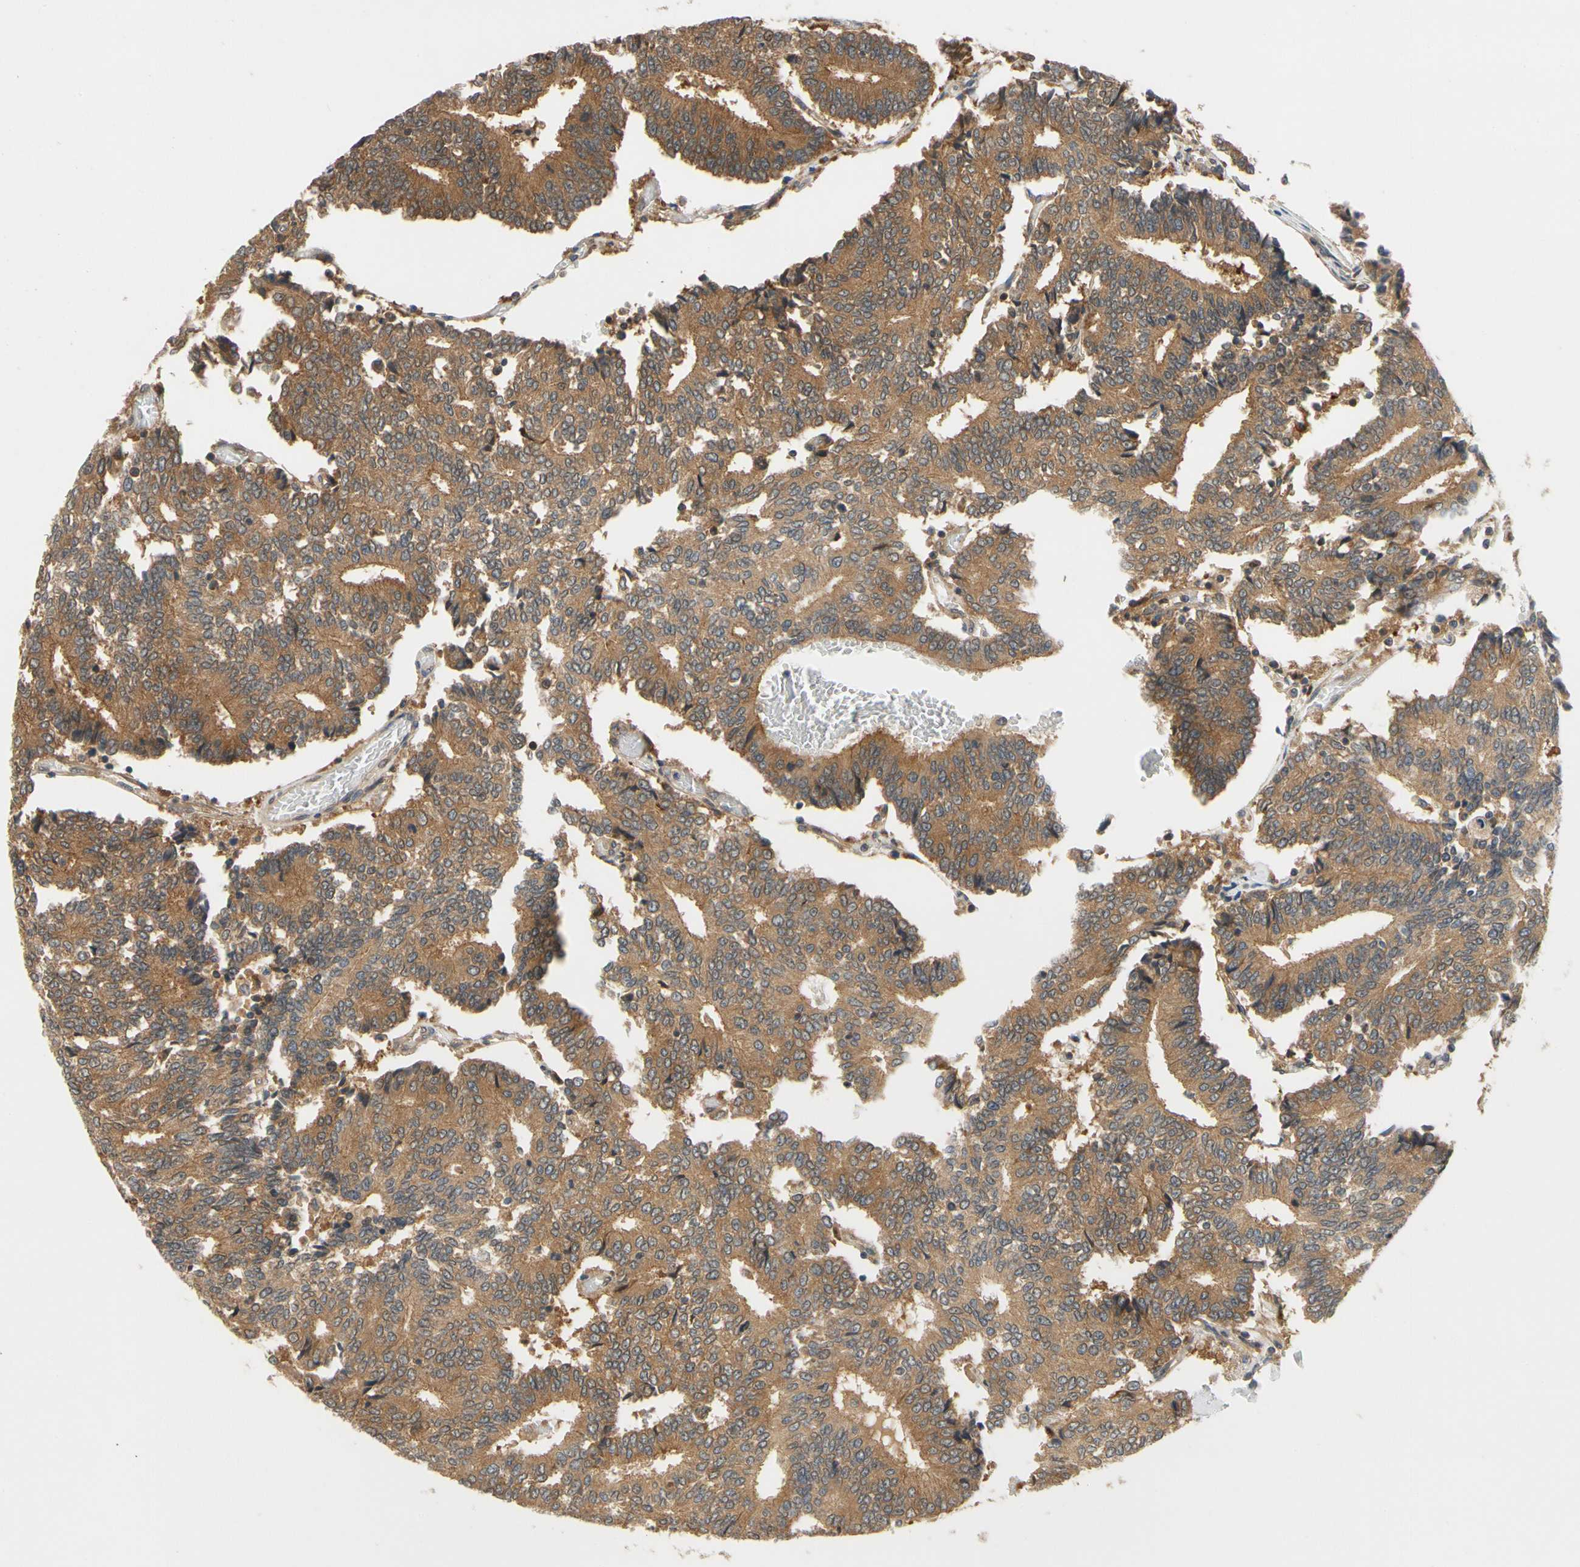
{"staining": {"intensity": "moderate", "quantity": ">75%", "location": "cytoplasmic/membranous"}, "tissue": "prostate cancer", "cell_type": "Tumor cells", "image_type": "cancer", "snomed": [{"axis": "morphology", "description": "Adenocarcinoma, High grade"}, {"axis": "topography", "description": "Prostate"}], "caption": "High-power microscopy captured an immunohistochemistry (IHC) histopathology image of prostate cancer (adenocarcinoma (high-grade)), revealing moderate cytoplasmic/membranous positivity in about >75% of tumor cells.", "gene": "TDRP", "patient": {"sex": "male", "age": 55}}